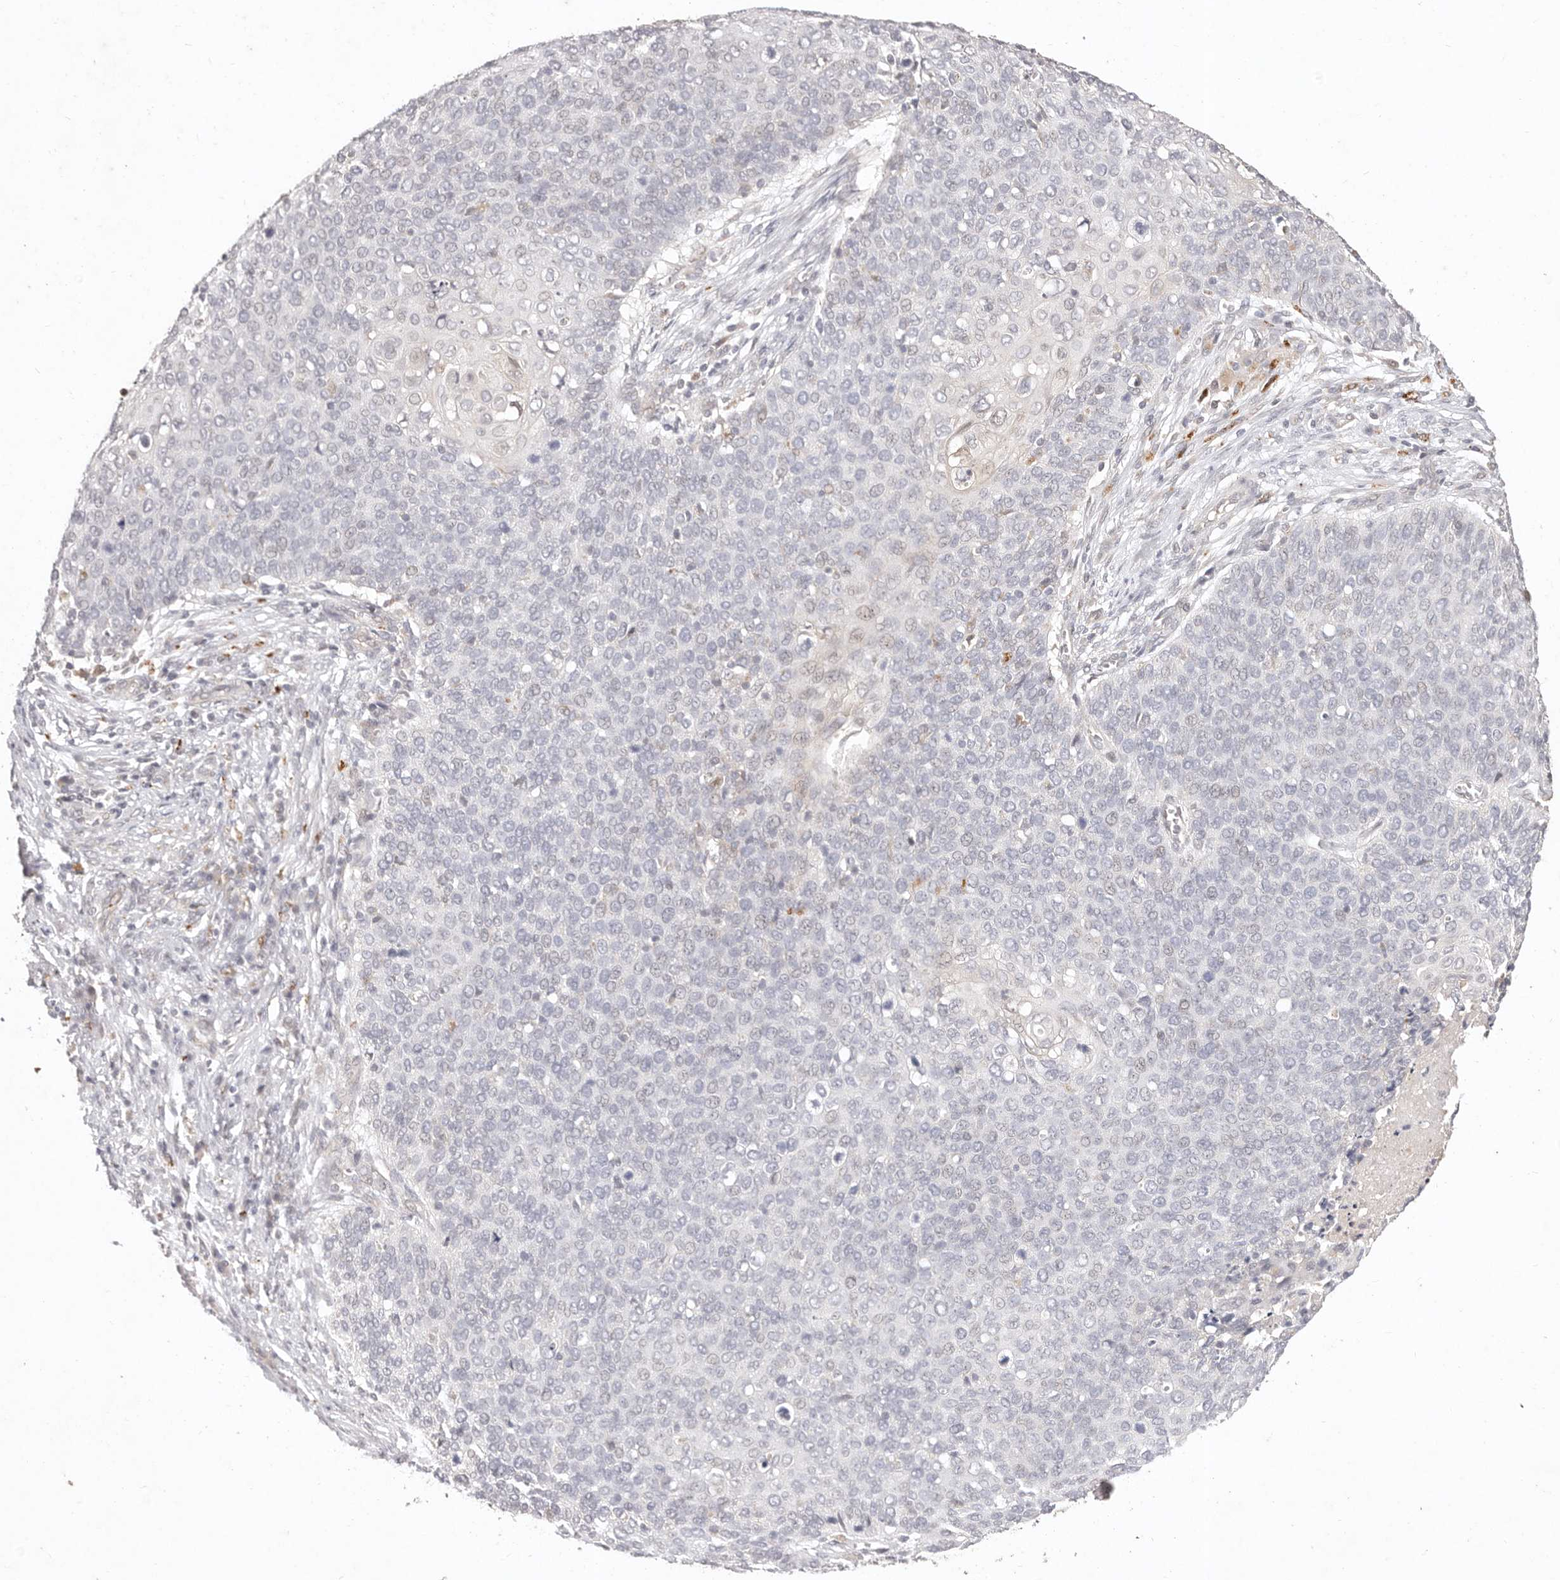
{"staining": {"intensity": "negative", "quantity": "none", "location": "none"}, "tissue": "cervical cancer", "cell_type": "Tumor cells", "image_type": "cancer", "snomed": [{"axis": "morphology", "description": "Squamous cell carcinoma, NOS"}, {"axis": "topography", "description": "Cervix"}], "caption": "High magnification brightfield microscopy of cervical cancer (squamous cell carcinoma) stained with DAB (3,3'-diaminobenzidine) (brown) and counterstained with hematoxylin (blue): tumor cells show no significant staining.", "gene": "KIF9", "patient": {"sex": "female", "age": 39}}